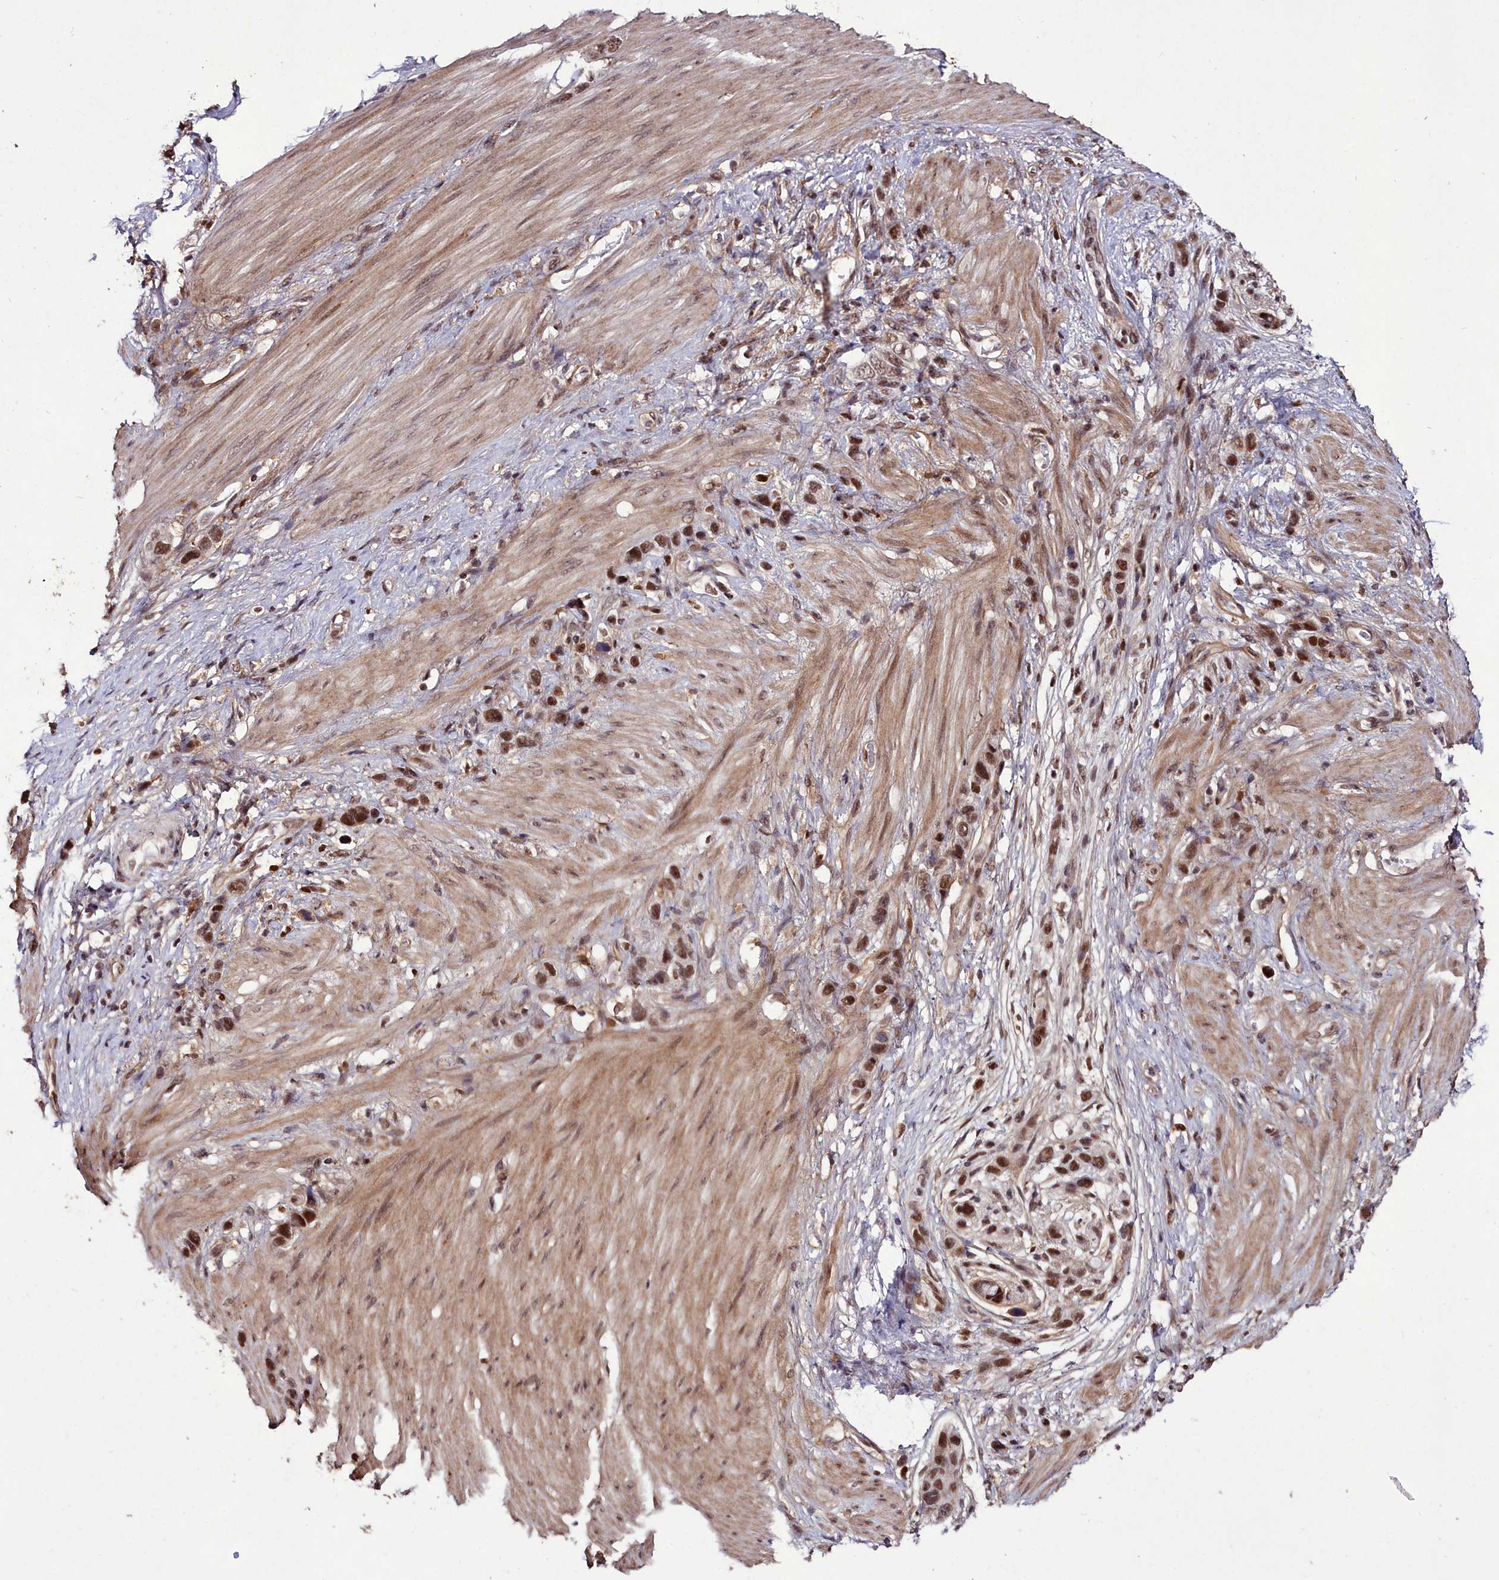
{"staining": {"intensity": "strong", "quantity": ">75%", "location": "nuclear"}, "tissue": "stomach cancer", "cell_type": "Tumor cells", "image_type": "cancer", "snomed": [{"axis": "morphology", "description": "Adenocarcinoma, NOS"}, {"axis": "morphology", "description": "Adenocarcinoma, High grade"}, {"axis": "topography", "description": "Stomach, upper"}, {"axis": "topography", "description": "Stomach, lower"}], "caption": "Immunohistochemistry (IHC) photomicrograph of neoplastic tissue: human stomach cancer stained using IHC reveals high levels of strong protein expression localized specifically in the nuclear of tumor cells, appearing as a nuclear brown color.", "gene": "CXXC1", "patient": {"sex": "female", "age": 65}}